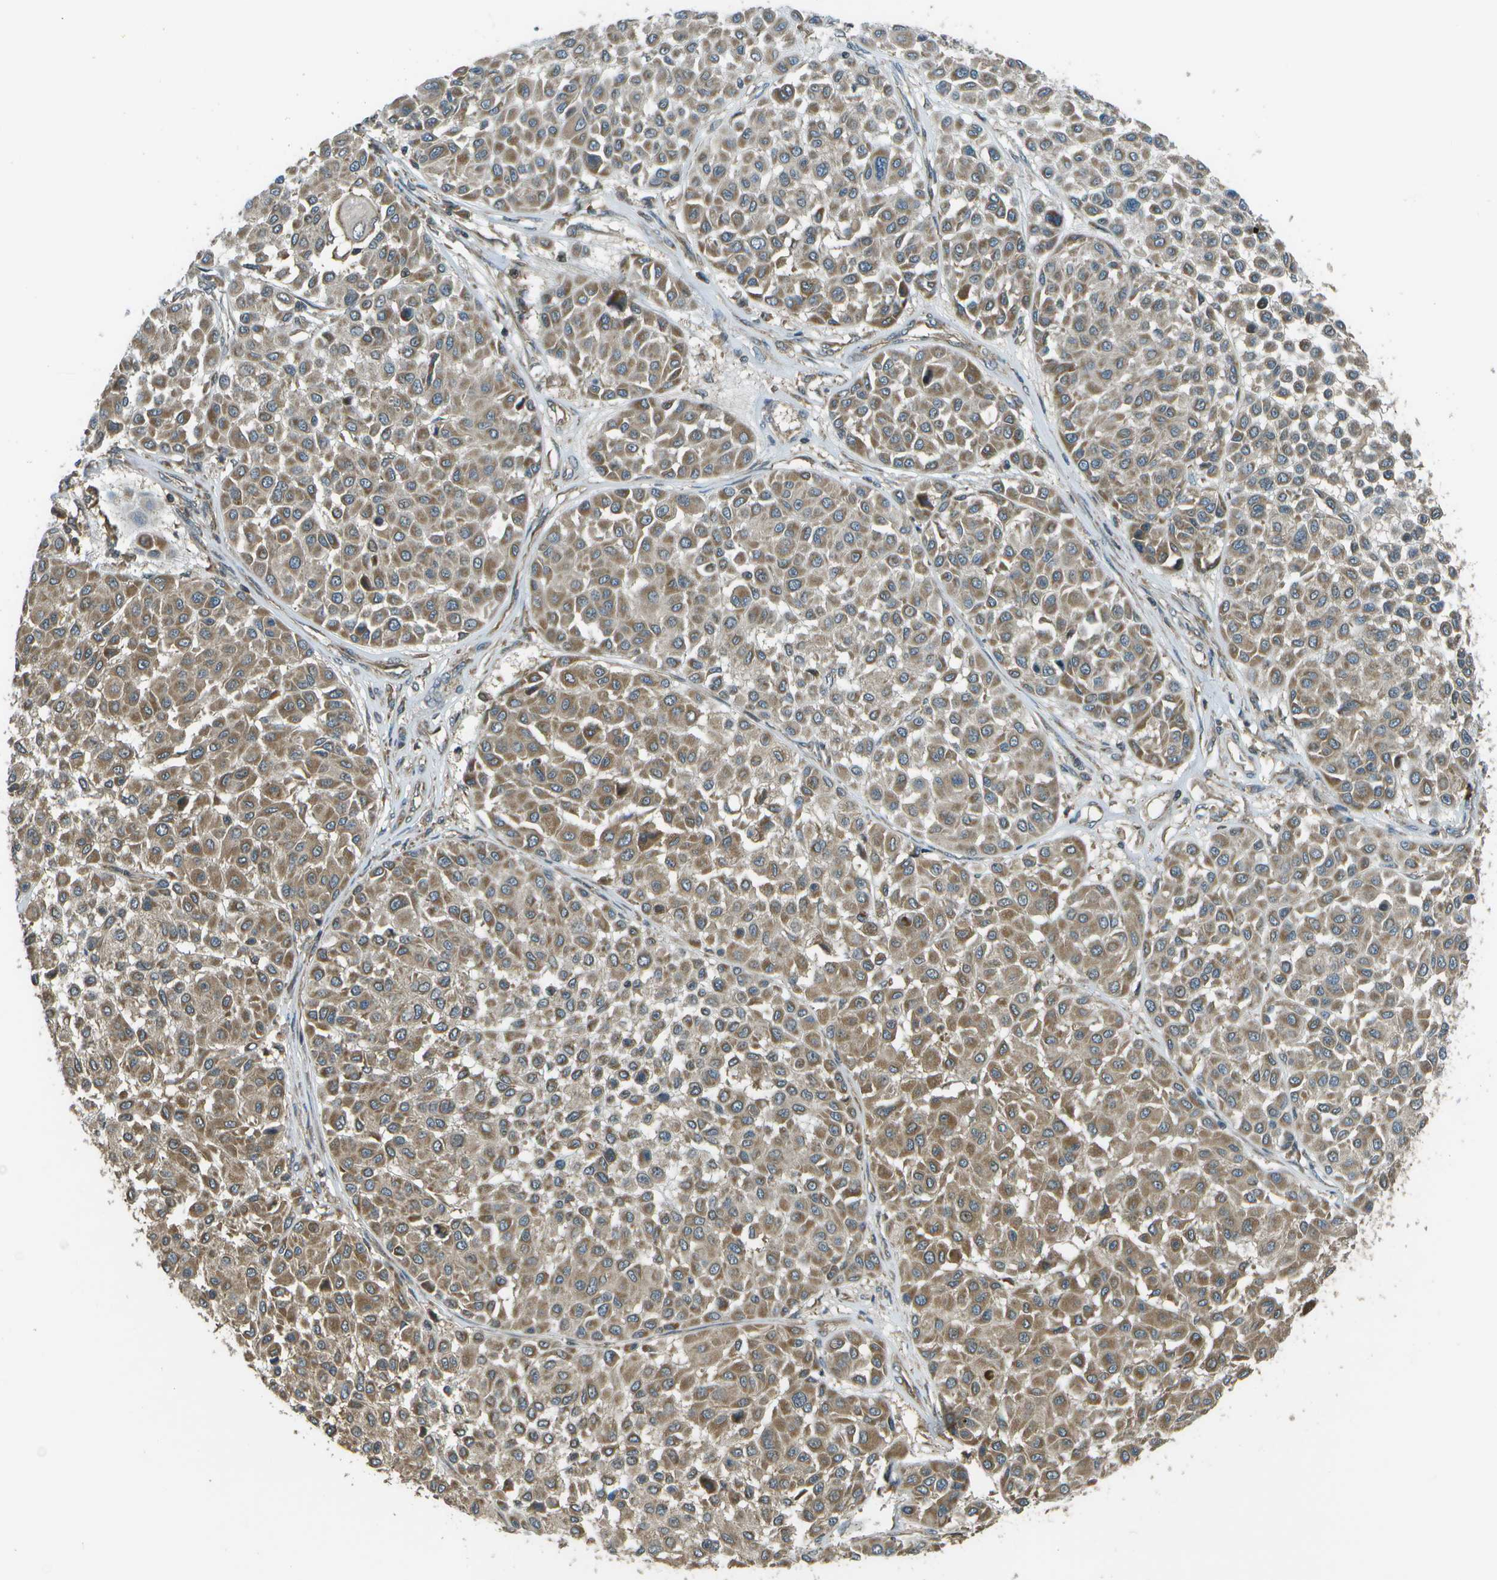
{"staining": {"intensity": "moderate", "quantity": ">75%", "location": "cytoplasmic/membranous"}, "tissue": "melanoma", "cell_type": "Tumor cells", "image_type": "cancer", "snomed": [{"axis": "morphology", "description": "Malignant melanoma, Metastatic site"}, {"axis": "topography", "description": "Soft tissue"}], "caption": "DAB immunohistochemical staining of melanoma reveals moderate cytoplasmic/membranous protein staining in approximately >75% of tumor cells. (brown staining indicates protein expression, while blue staining denotes nuclei).", "gene": "PLPBP", "patient": {"sex": "male", "age": 41}}